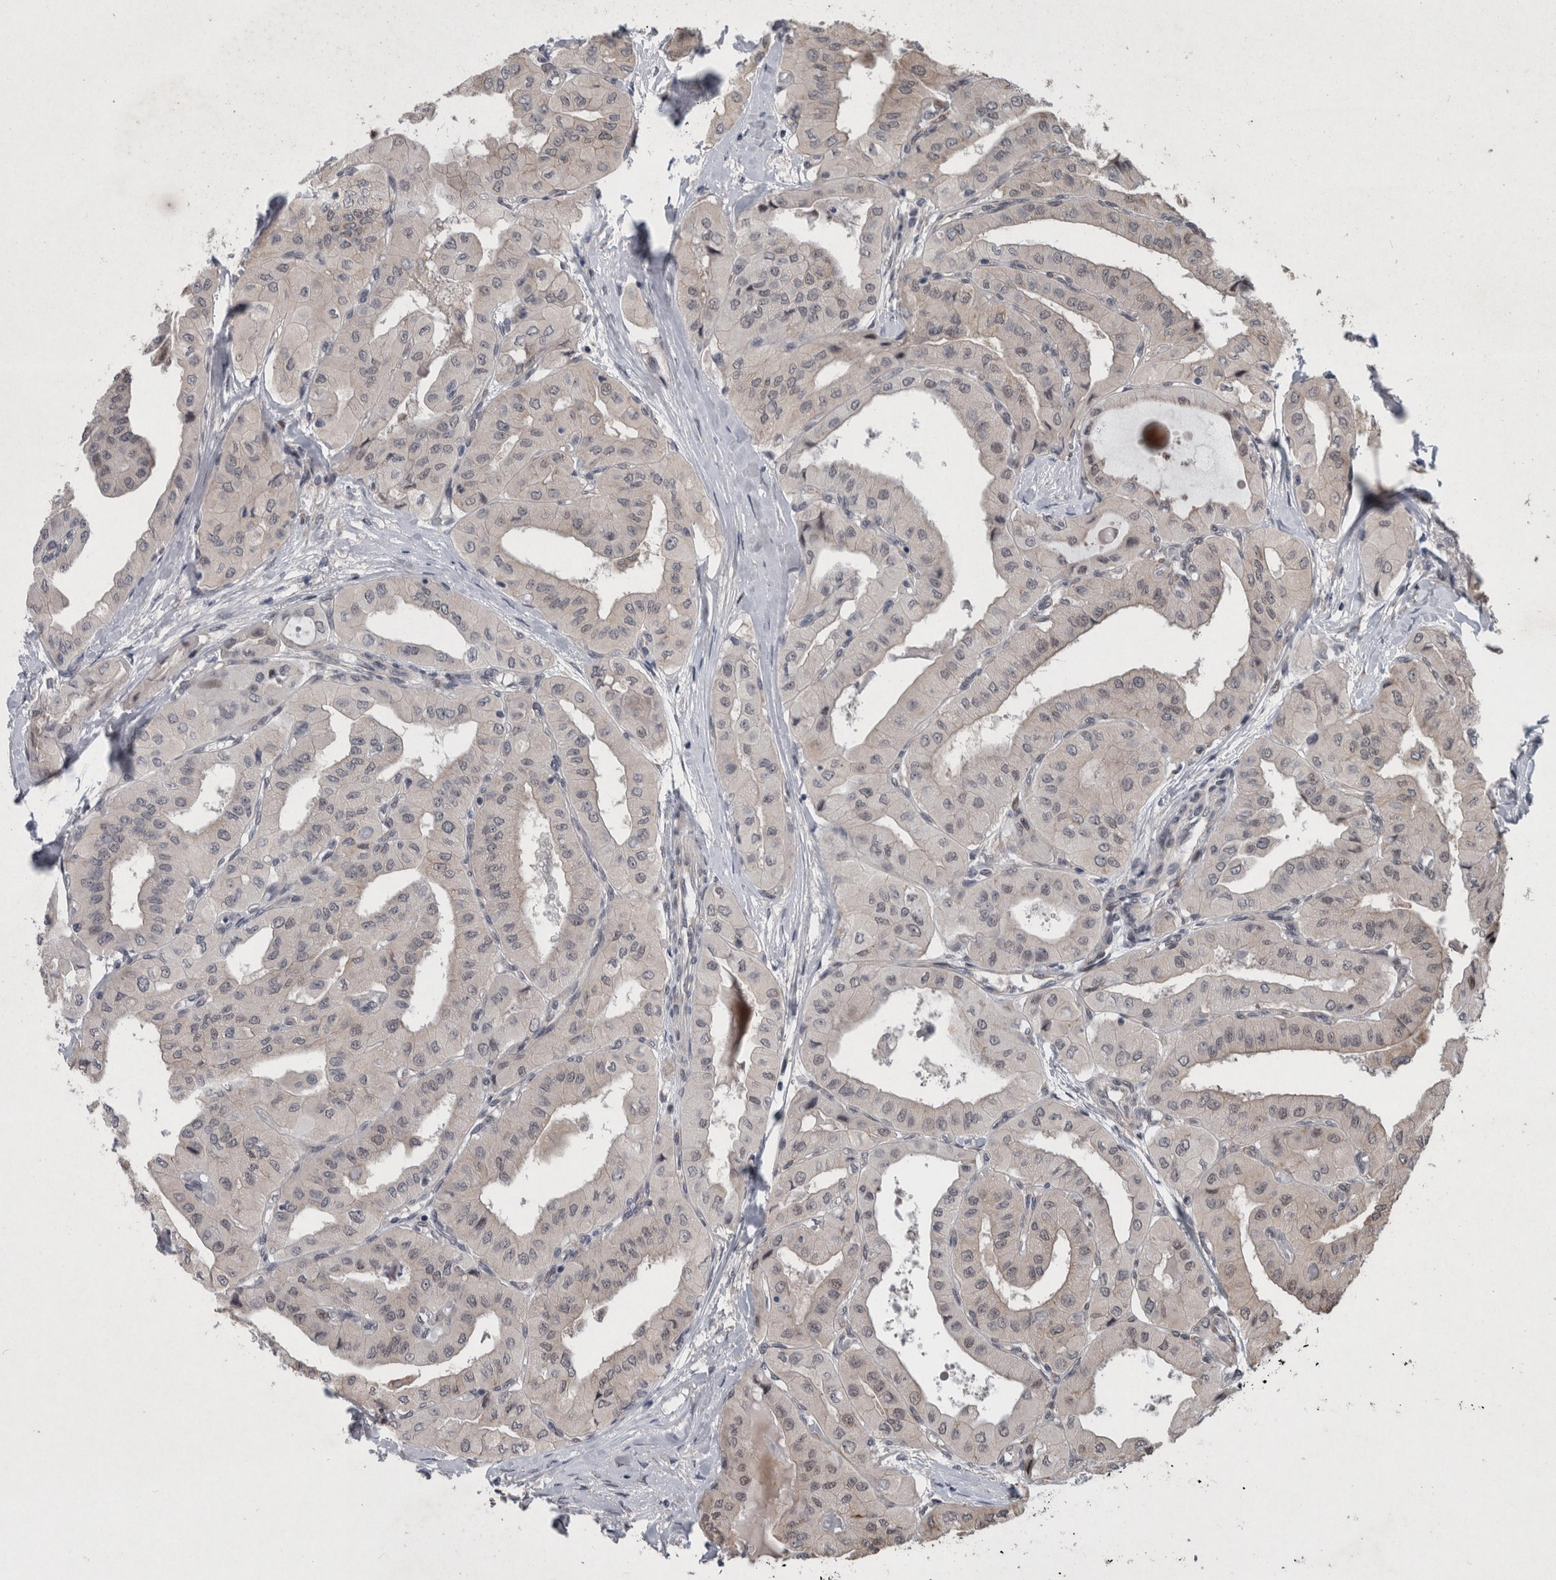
{"staining": {"intensity": "negative", "quantity": "none", "location": "none"}, "tissue": "thyroid cancer", "cell_type": "Tumor cells", "image_type": "cancer", "snomed": [{"axis": "morphology", "description": "Papillary adenocarcinoma, NOS"}, {"axis": "topography", "description": "Thyroid gland"}], "caption": "High magnification brightfield microscopy of thyroid papillary adenocarcinoma stained with DAB (3,3'-diaminobenzidine) (brown) and counterstained with hematoxylin (blue): tumor cells show no significant positivity.", "gene": "GIMAP6", "patient": {"sex": "female", "age": 59}}